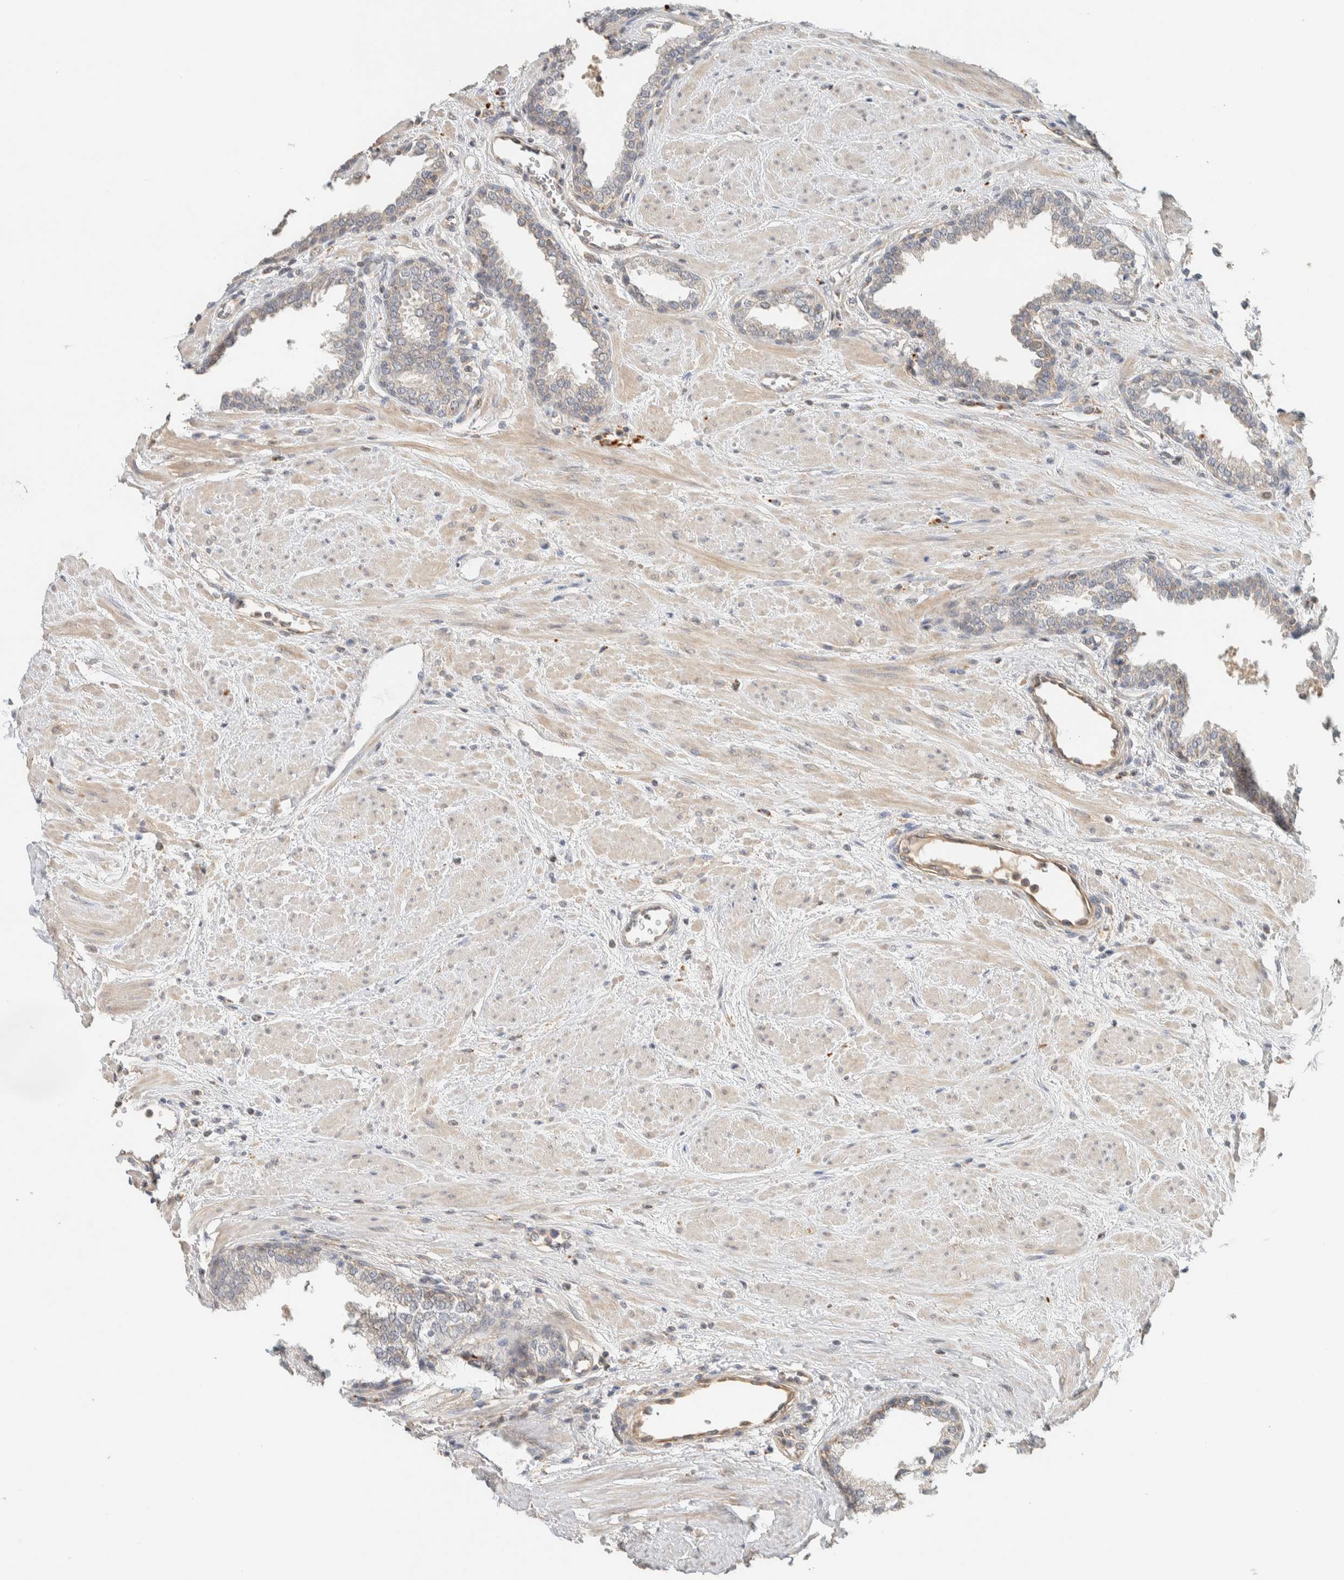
{"staining": {"intensity": "weak", "quantity": "25%-75%", "location": "cytoplasmic/membranous"}, "tissue": "prostate", "cell_type": "Glandular cells", "image_type": "normal", "snomed": [{"axis": "morphology", "description": "Normal tissue, NOS"}, {"axis": "topography", "description": "Prostate"}], "caption": "Immunohistochemical staining of normal prostate exhibits weak cytoplasmic/membranous protein staining in approximately 25%-75% of glandular cells.", "gene": "PDE7B", "patient": {"sex": "male", "age": 51}}